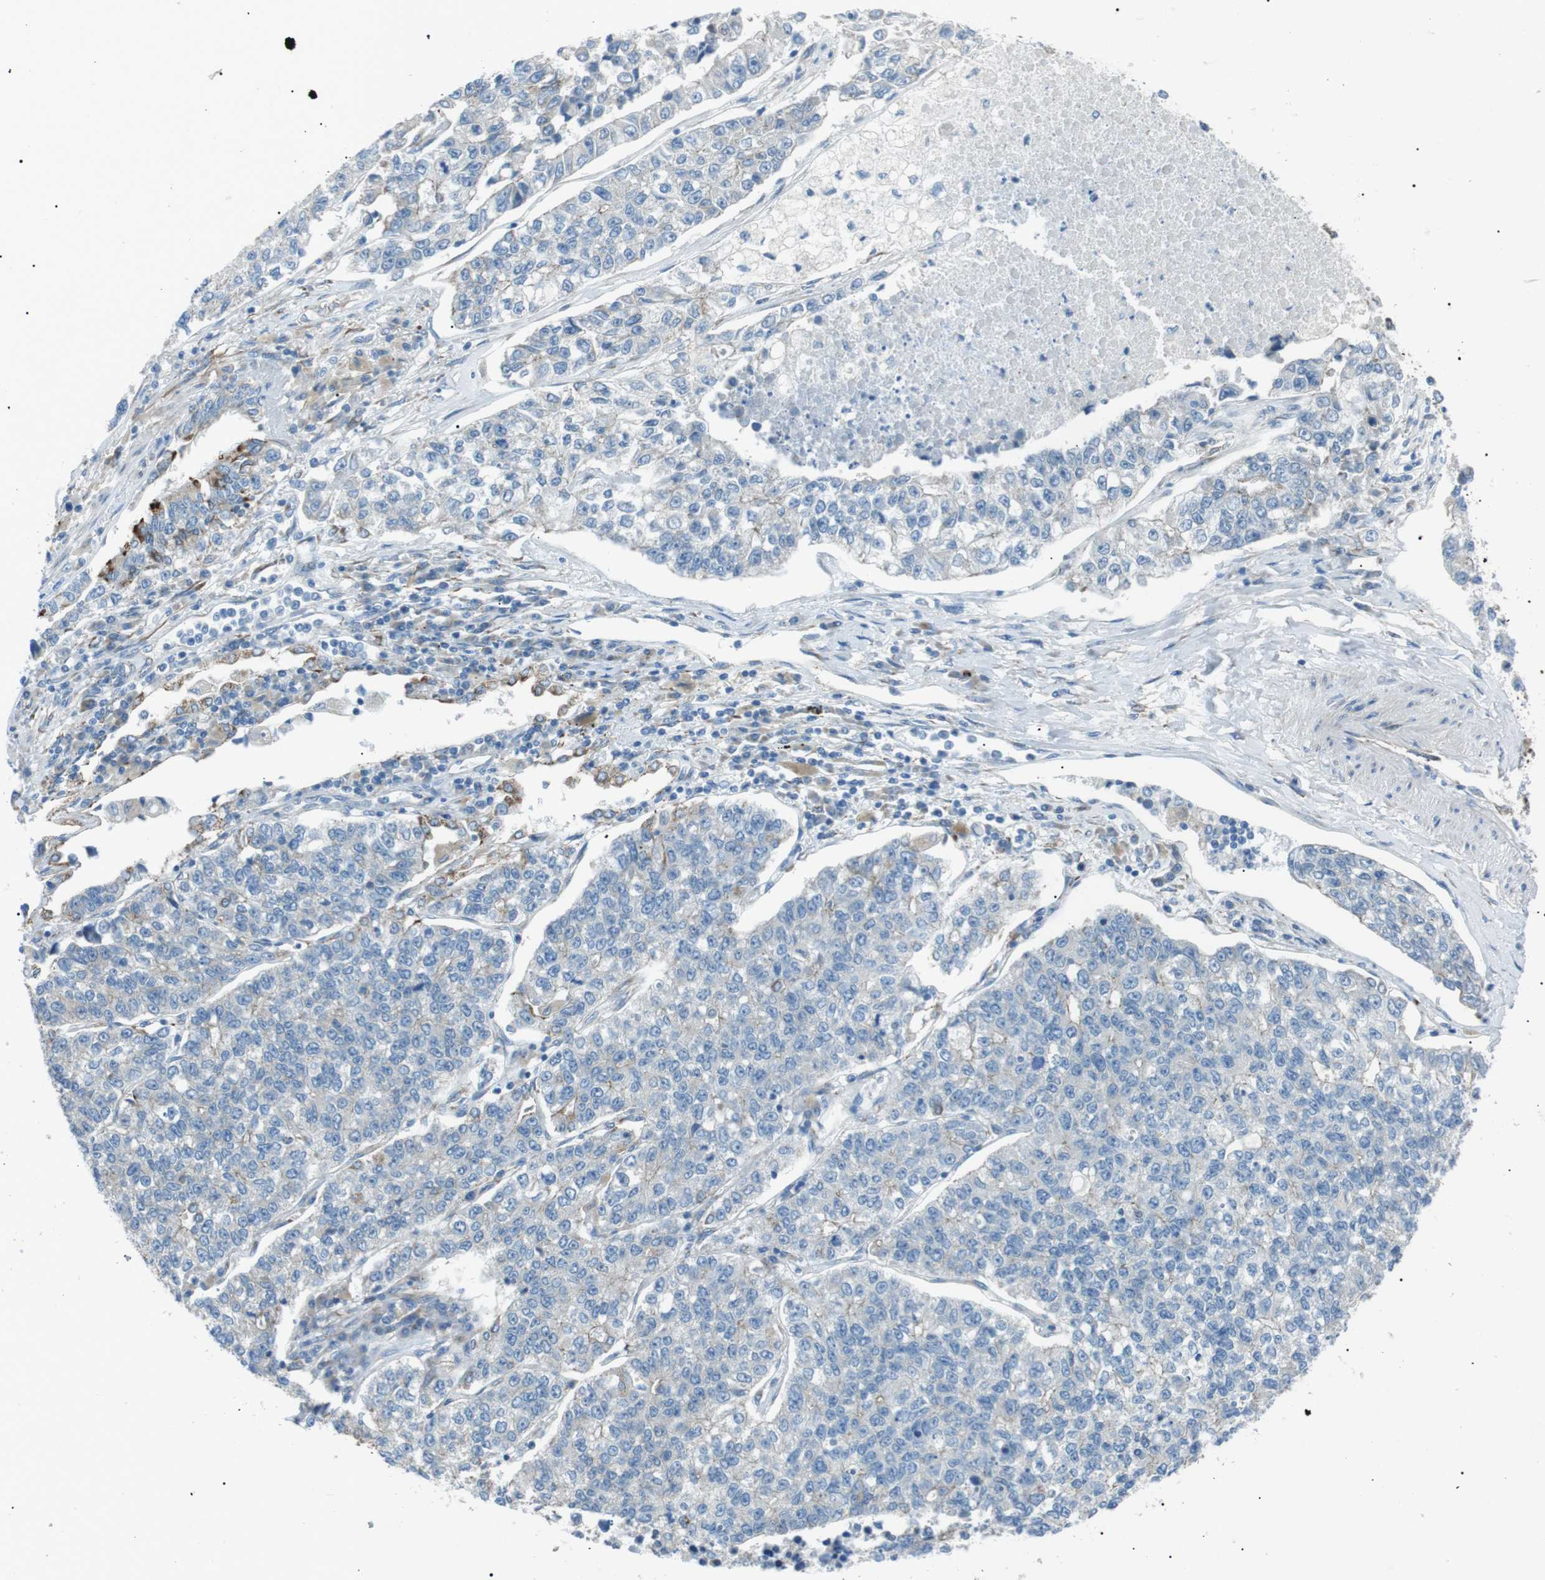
{"staining": {"intensity": "negative", "quantity": "none", "location": "none"}, "tissue": "lung cancer", "cell_type": "Tumor cells", "image_type": "cancer", "snomed": [{"axis": "morphology", "description": "Adenocarcinoma, NOS"}, {"axis": "topography", "description": "Lung"}], "caption": "DAB (3,3'-diaminobenzidine) immunohistochemical staining of human lung cancer (adenocarcinoma) reveals no significant positivity in tumor cells.", "gene": "MTARC2", "patient": {"sex": "male", "age": 49}}